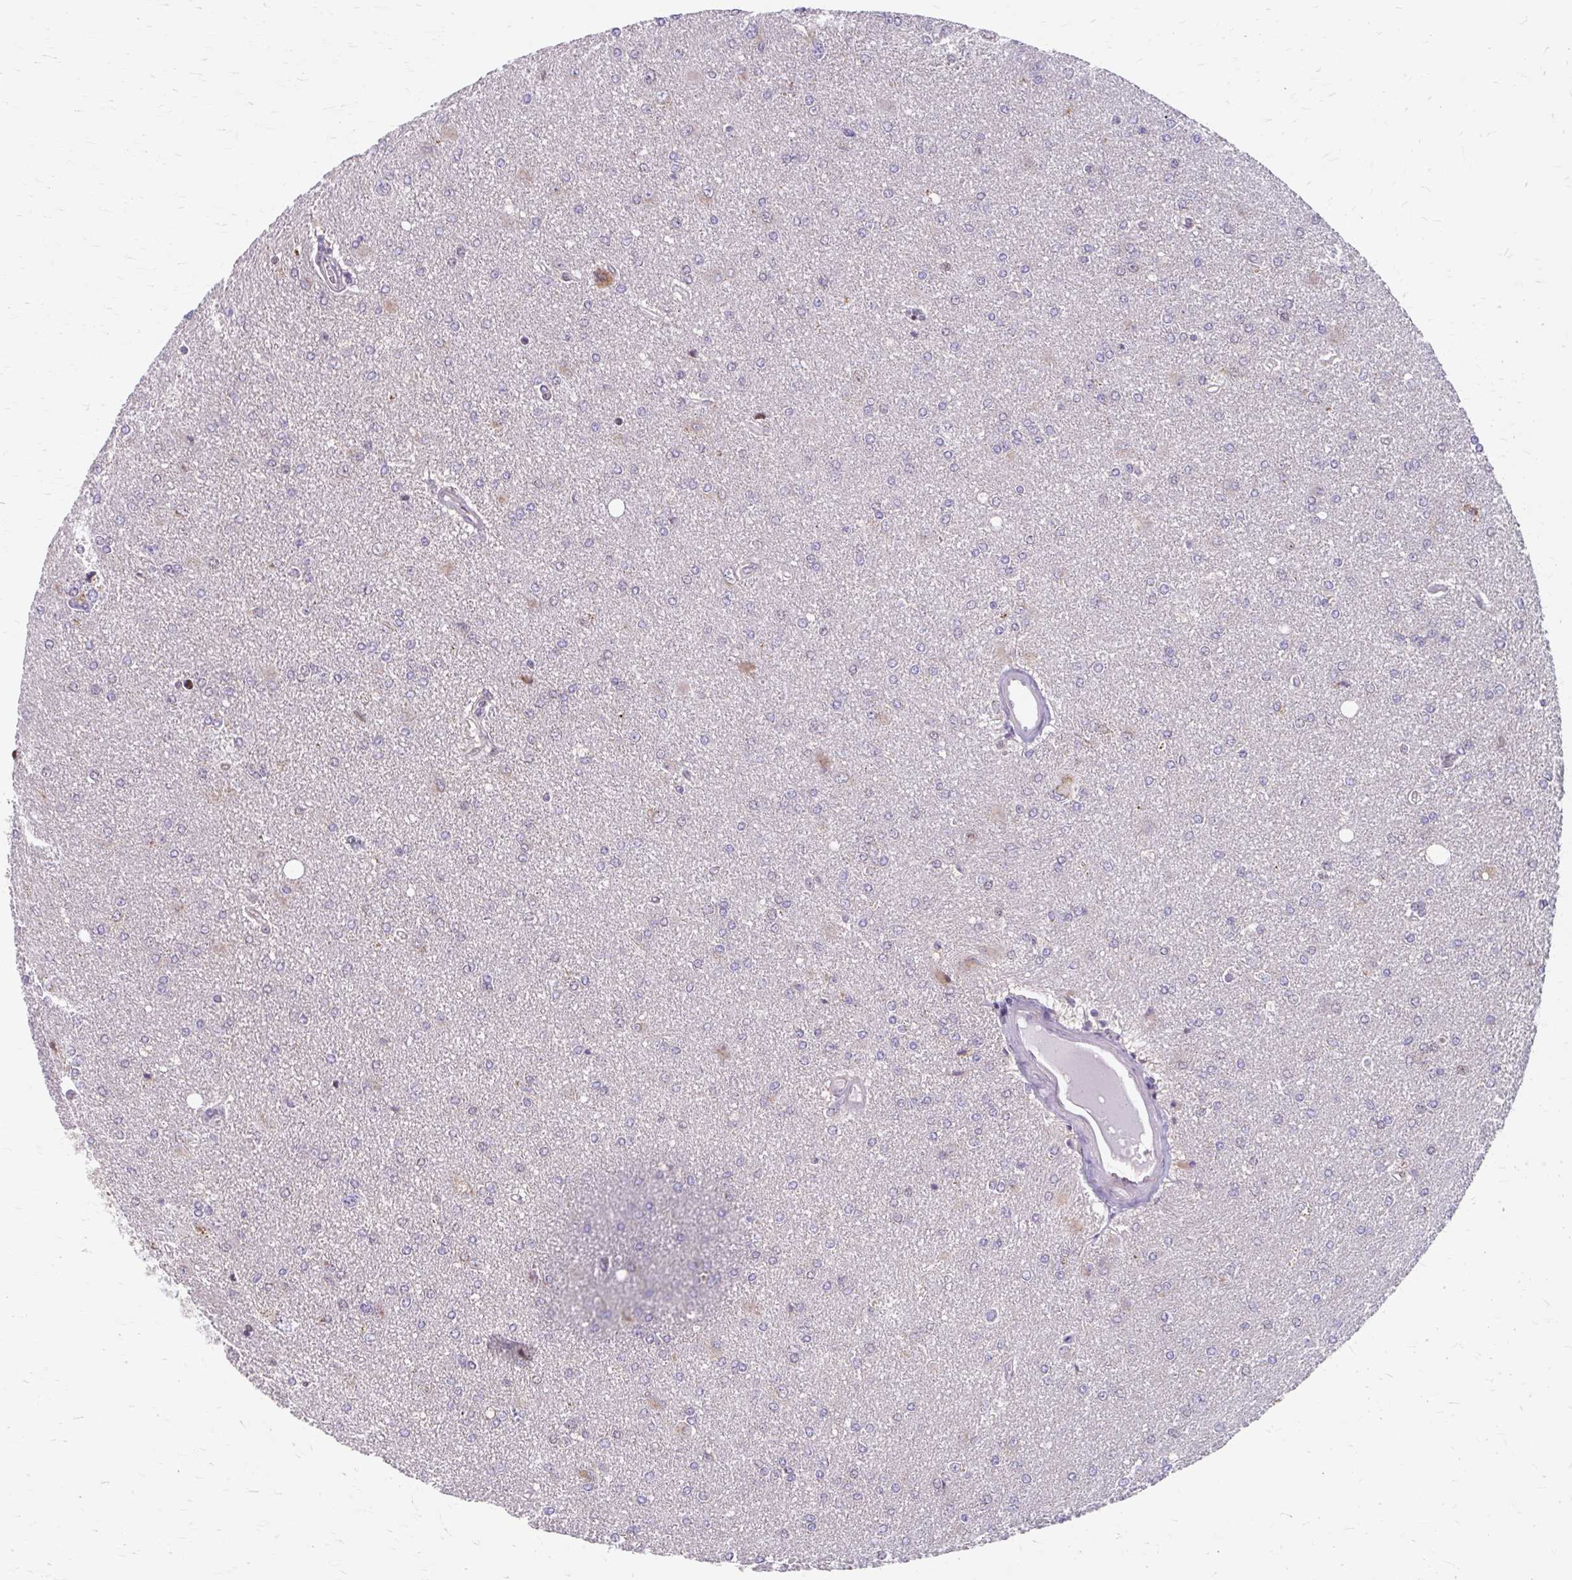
{"staining": {"intensity": "moderate", "quantity": "<25%", "location": "nuclear"}, "tissue": "glioma", "cell_type": "Tumor cells", "image_type": "cancer", "snomed": [{"axis": "morphology", "description": "Glioma, malignant, High grade"}, {"axis": "topography", "description": "Brain"}], "caption": "A brown stain shows moderate nuclear expression of a protein in human malignant glioma (high-grade) tumor cells.", "gene": "BEAN1", "patient": {"sex": "male", "age": 67}}